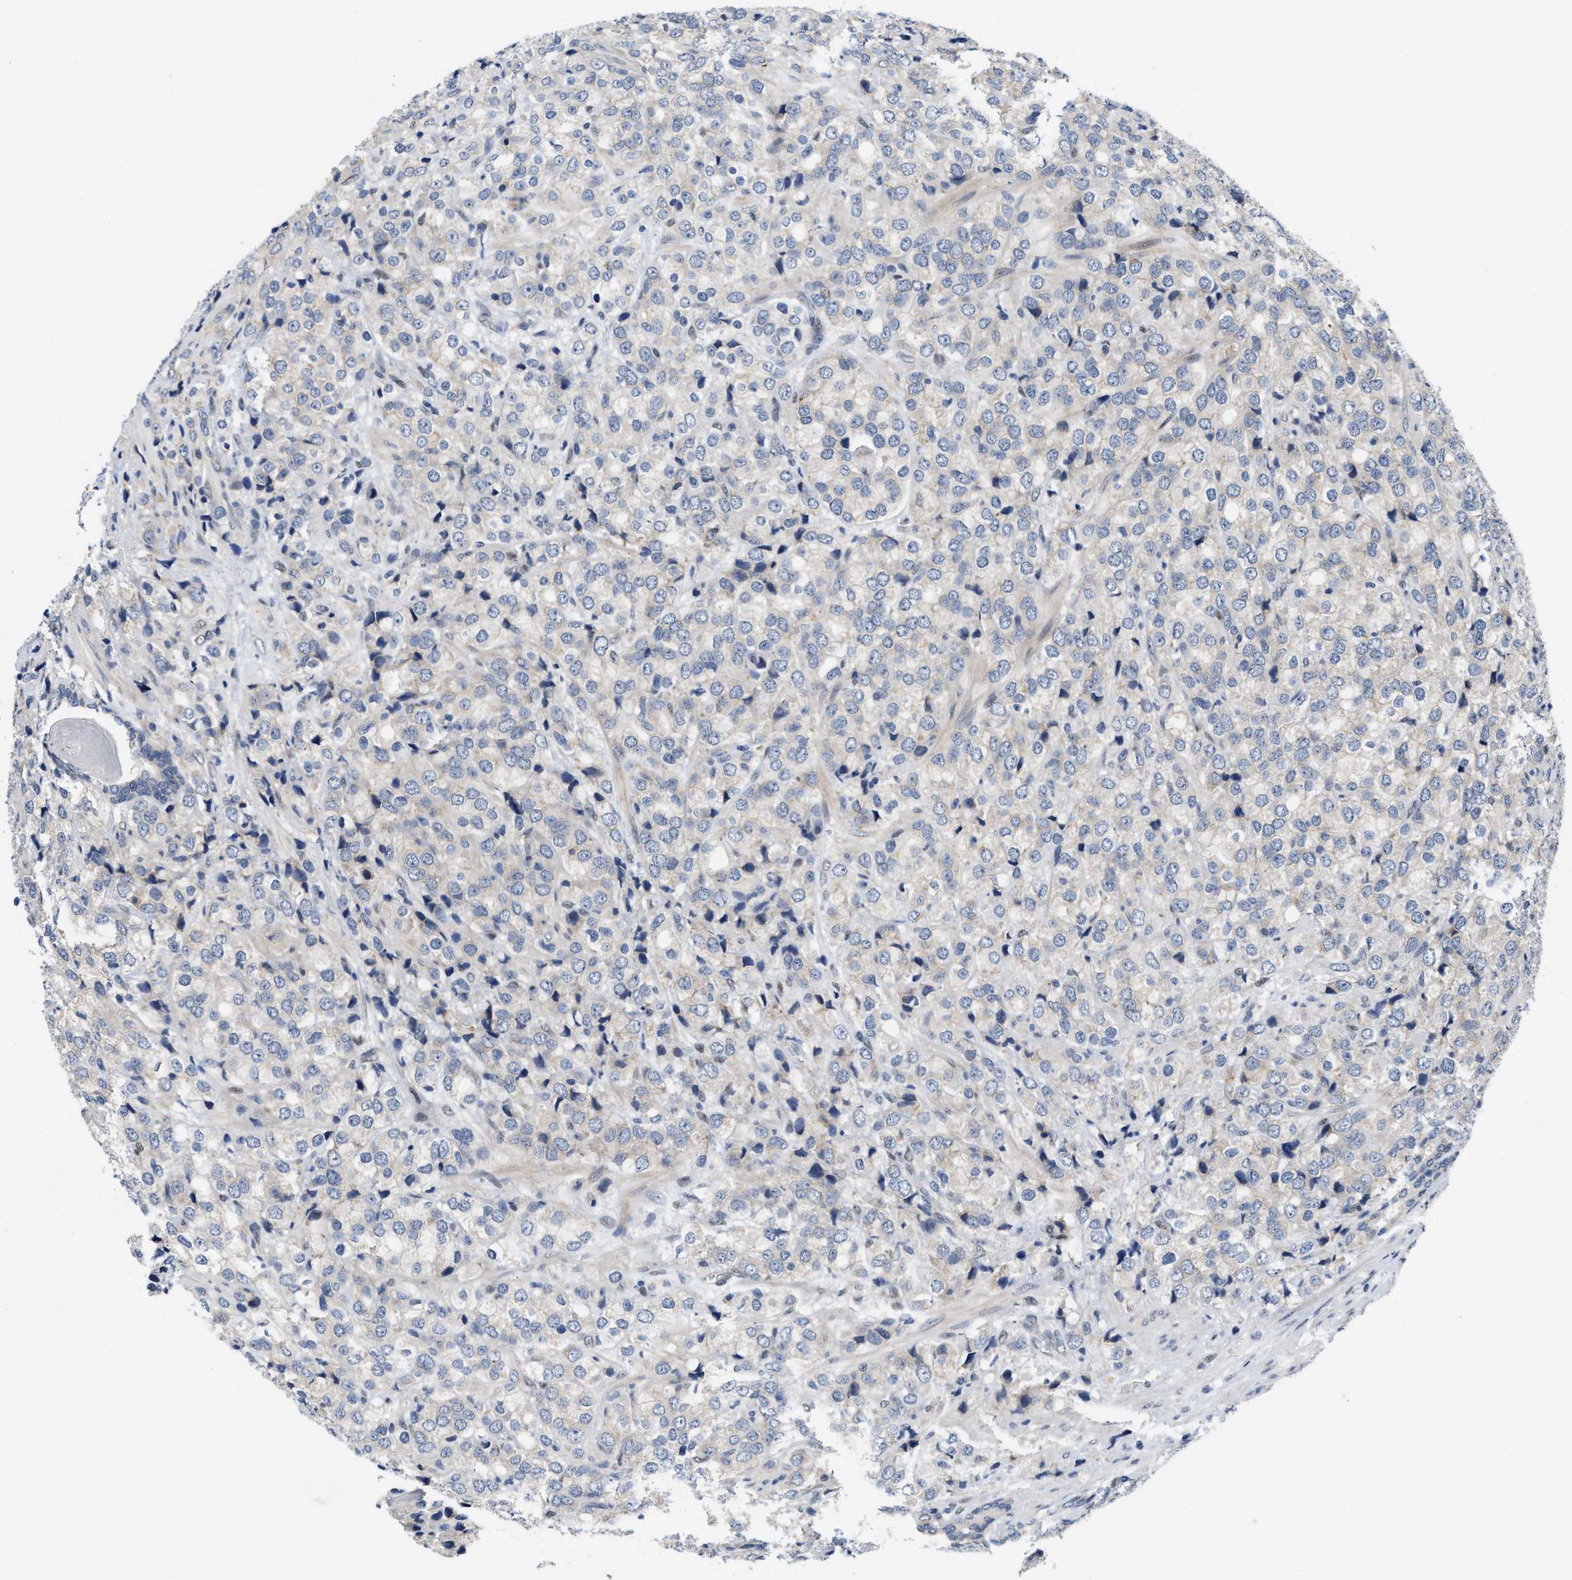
{"staining": {"intensity": "negative", "quantity": "none", "location": "none"}, "tissue": "prostate cancer", "cell_type": "Tumor cells", "image_type": "cancer", "snomed": [{"axis": "morphology", "description": "Adenocarcinoma, Medium grade"}, {"axis": "topography", "description": "Prostate"}], "caption": "High power microscopy histopathology image of an immunohistochemistry (IHC) photomicrograph of adenocarcinoma (medium-grade) (prostate), revealing no significant expression in tumor cells. The staining is performed using DAB (3,3'-diaminobenzidine) brown chromogen with nuclei counter-stained in using hematoxylin.", "gene": "TCF4", "patient": {"sex": "male", "age": 70}}